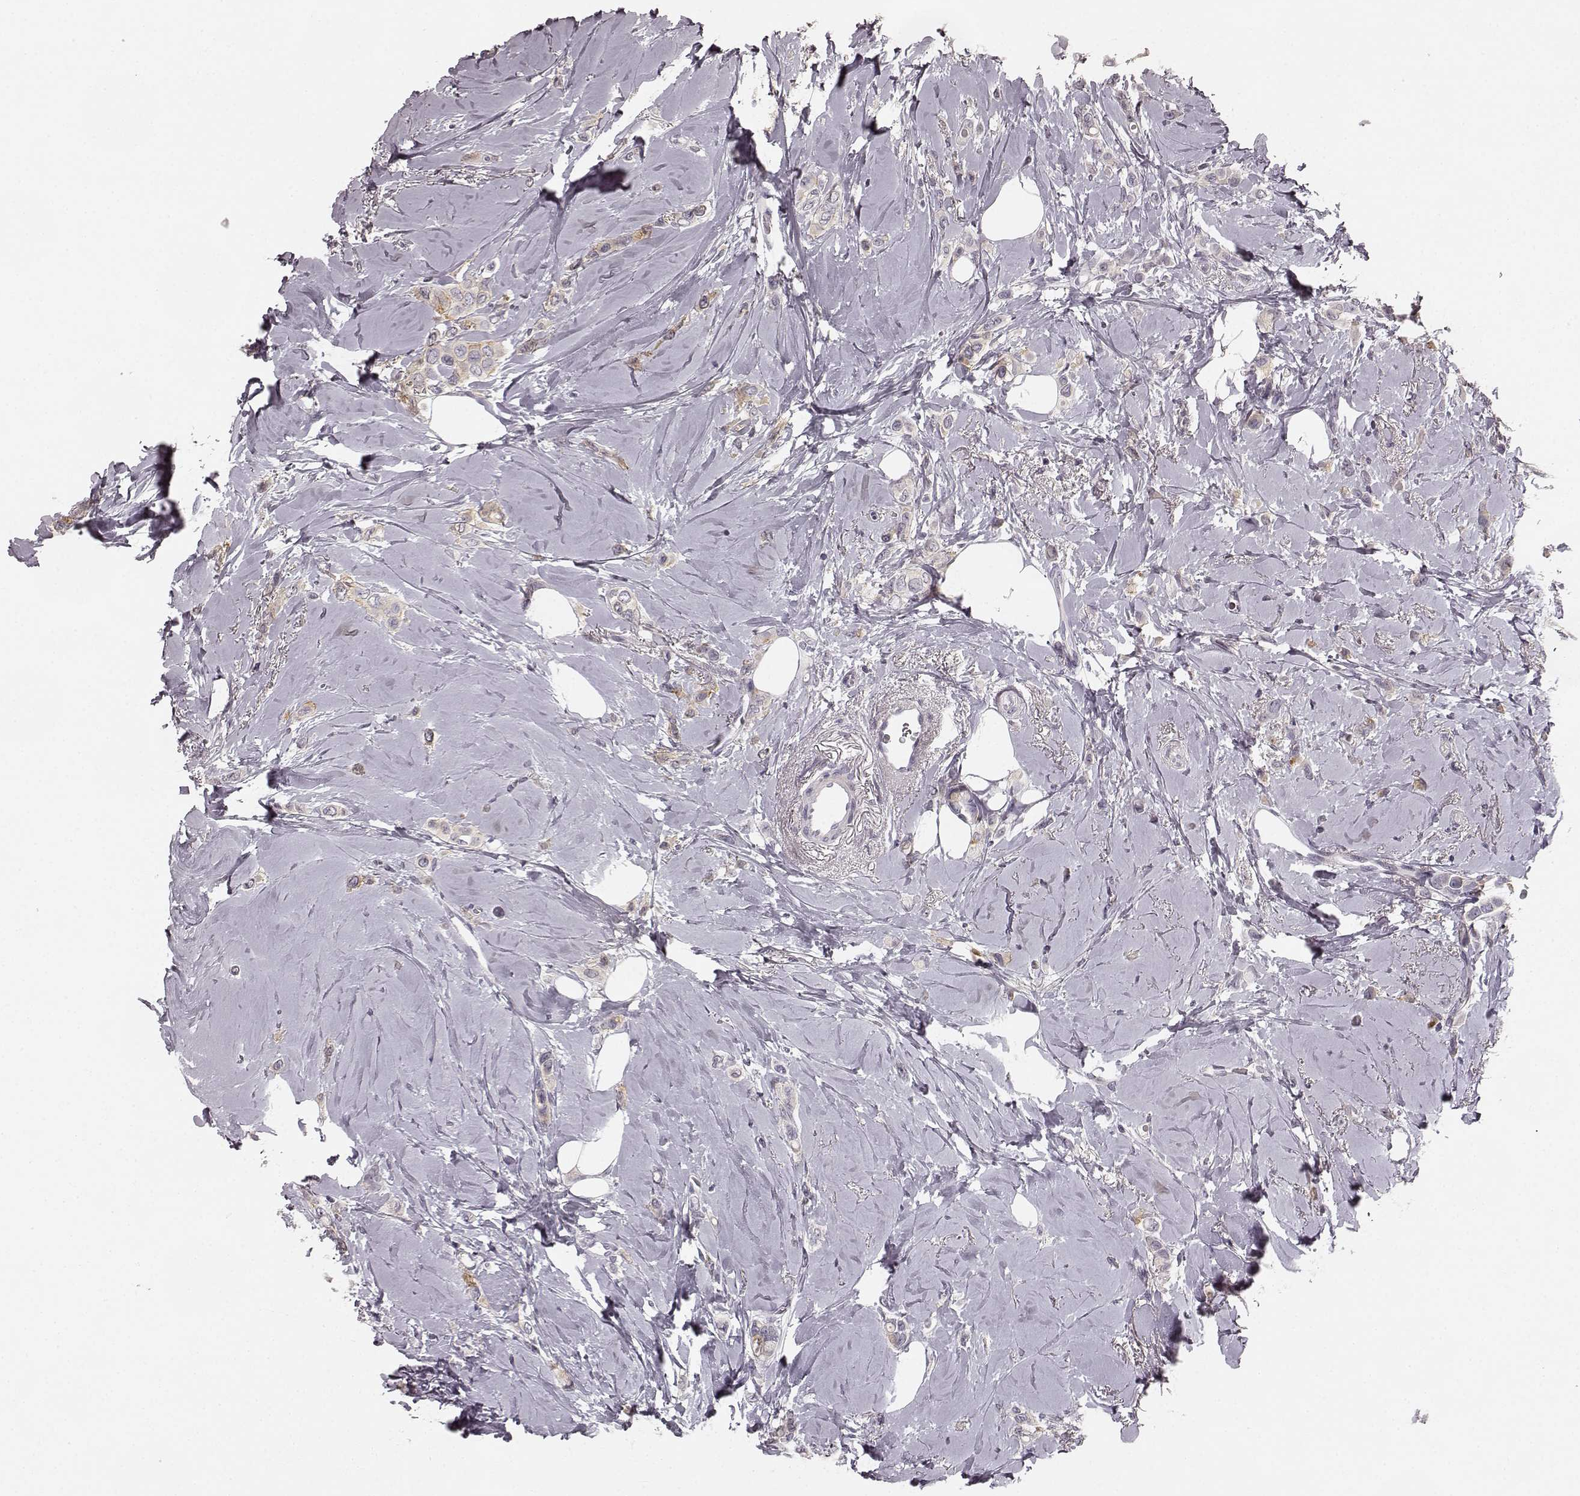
{"staining": {"intensity": "moderate", "quantity": "<25%", "location": "cytoplasmic/membranous"}, "tissue": "breast cancer", "cell_type": "Tumor cells", "image_type": "cancer", "snomed": [{"axis": "morphology", "description": "Lobular carcinoma"}, {"axis": "topography", "description": "Breast"}], "caption": "IHC photomicrograph of breast cancer stained for a protein (brown), which displays low levels of moderate cytoplasmic/membranous positivity in about <25% of tumor cells.", "gene": "RIT2", "patient": {"sex": "female", "age": 66}}